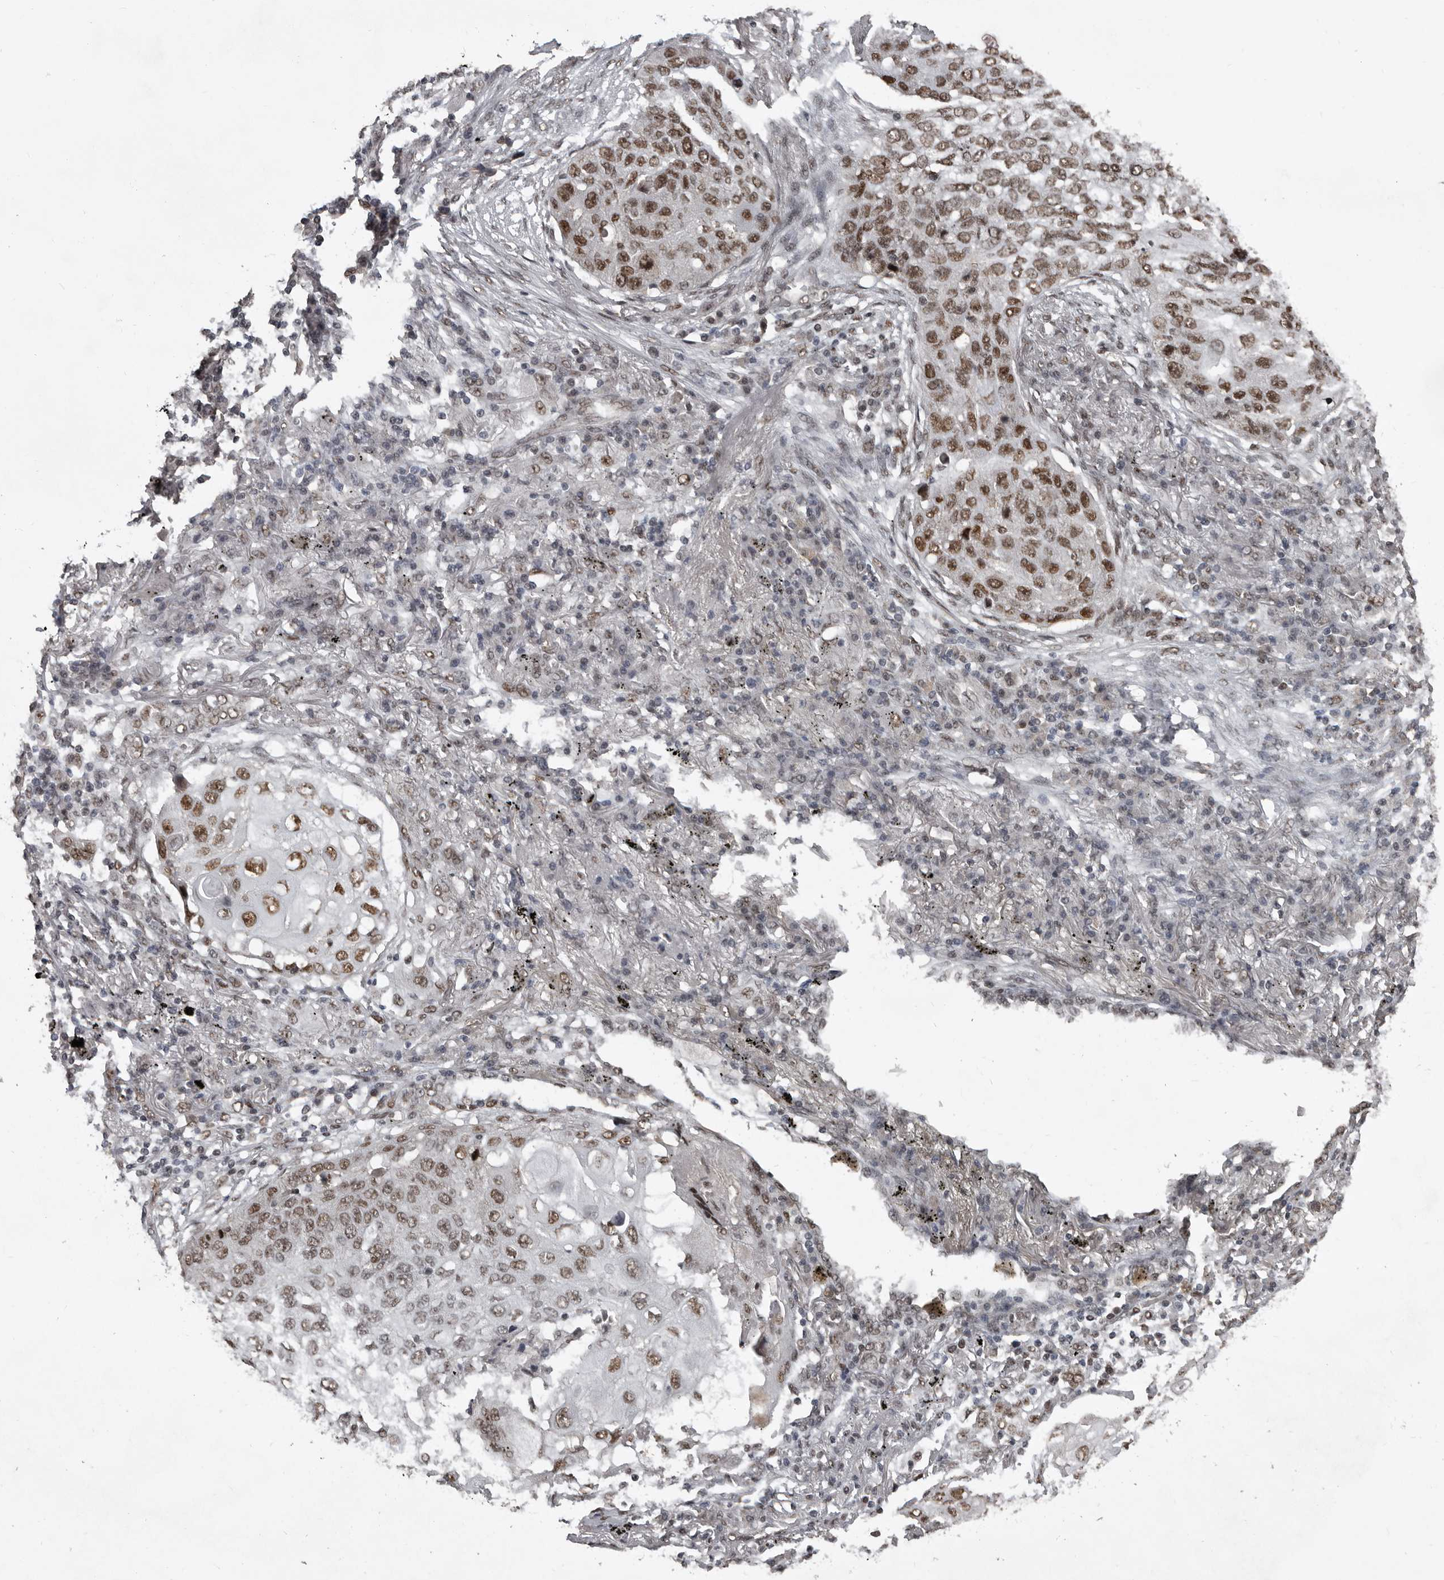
{"staining": {"intensity": "moderate", "quantity": ">75%", "location": "nuclear"}, "tissue": "lung cancer", "cell_type": "Tumor cells", "image_type": "cancer", "snomed": [{"axis": "morphology", "description": "Squamous cell carcinoma, NOS"}, {"axis": "topography", "description": "Lung"}], "caption": "Human lung cancer (squamous cell carcinoma) stained with a brown dye exhibits moderate nuclear positive expression in about >75% of tumor cells.", "gene": "CHD1L", "patient": {"sex": "female", "age": 63}}